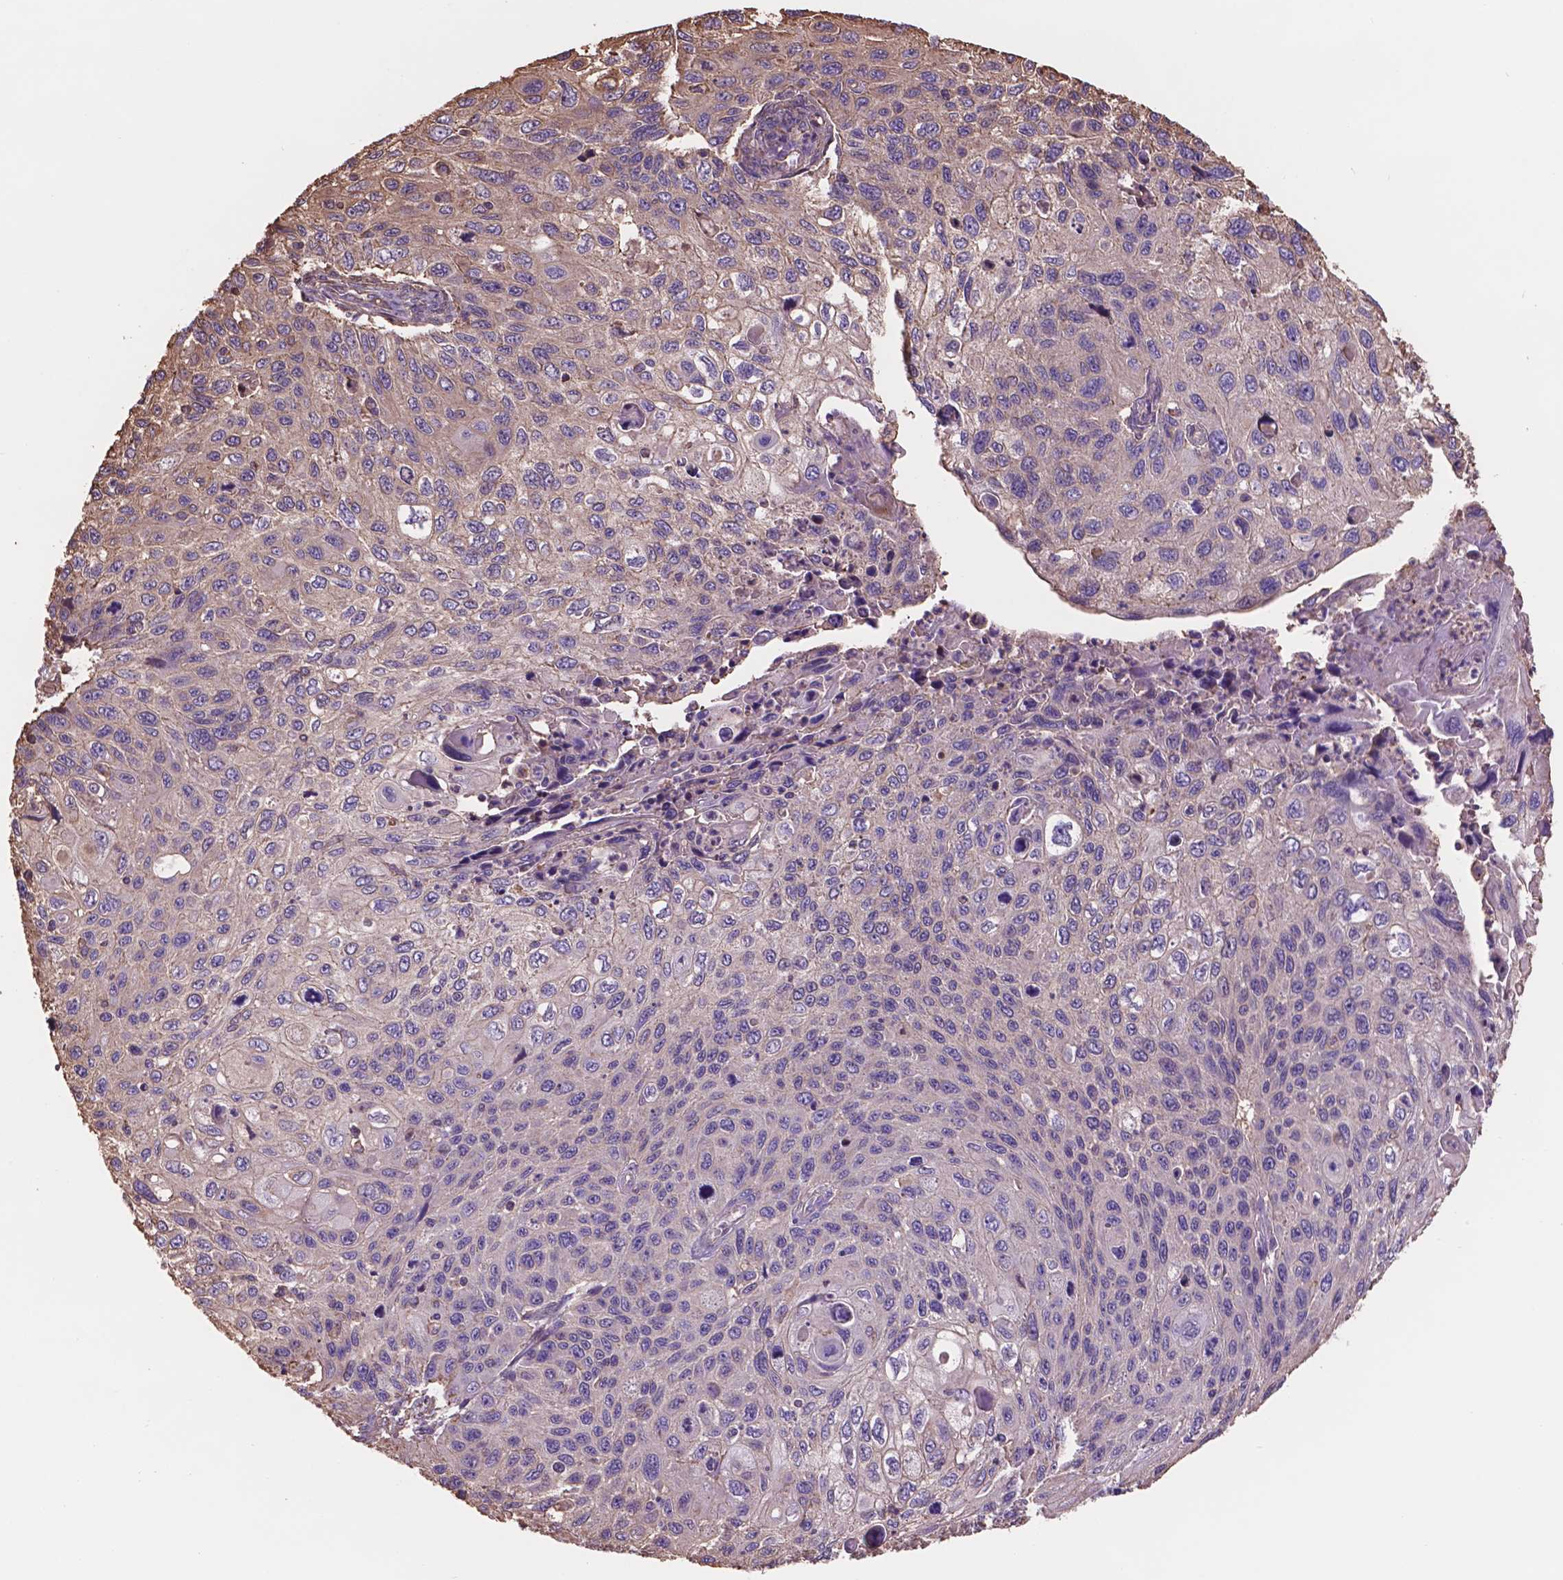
{"staining": {"intensity": "negative", "quantity": "none", "location": "none"}, "tissue": "cervical cancer", "cell_type": "Tumor cells", "image_type": "cancer", "snomed": [{"axis": "morphology", "description": "Squamous cell carcinoma, NOS"}, {"axis": "topography", "description": "Cervix"}], "caption": "Tumor cells show no significant positivity in cervical cancer. The staining was performed using DAB to visualize the protein expression in brown, while the nuclei were stained in blue with hematoxylin (Magnification: 20x).", "gene": "NIPA2", "patient": {"sex": "female", "age": 70}}